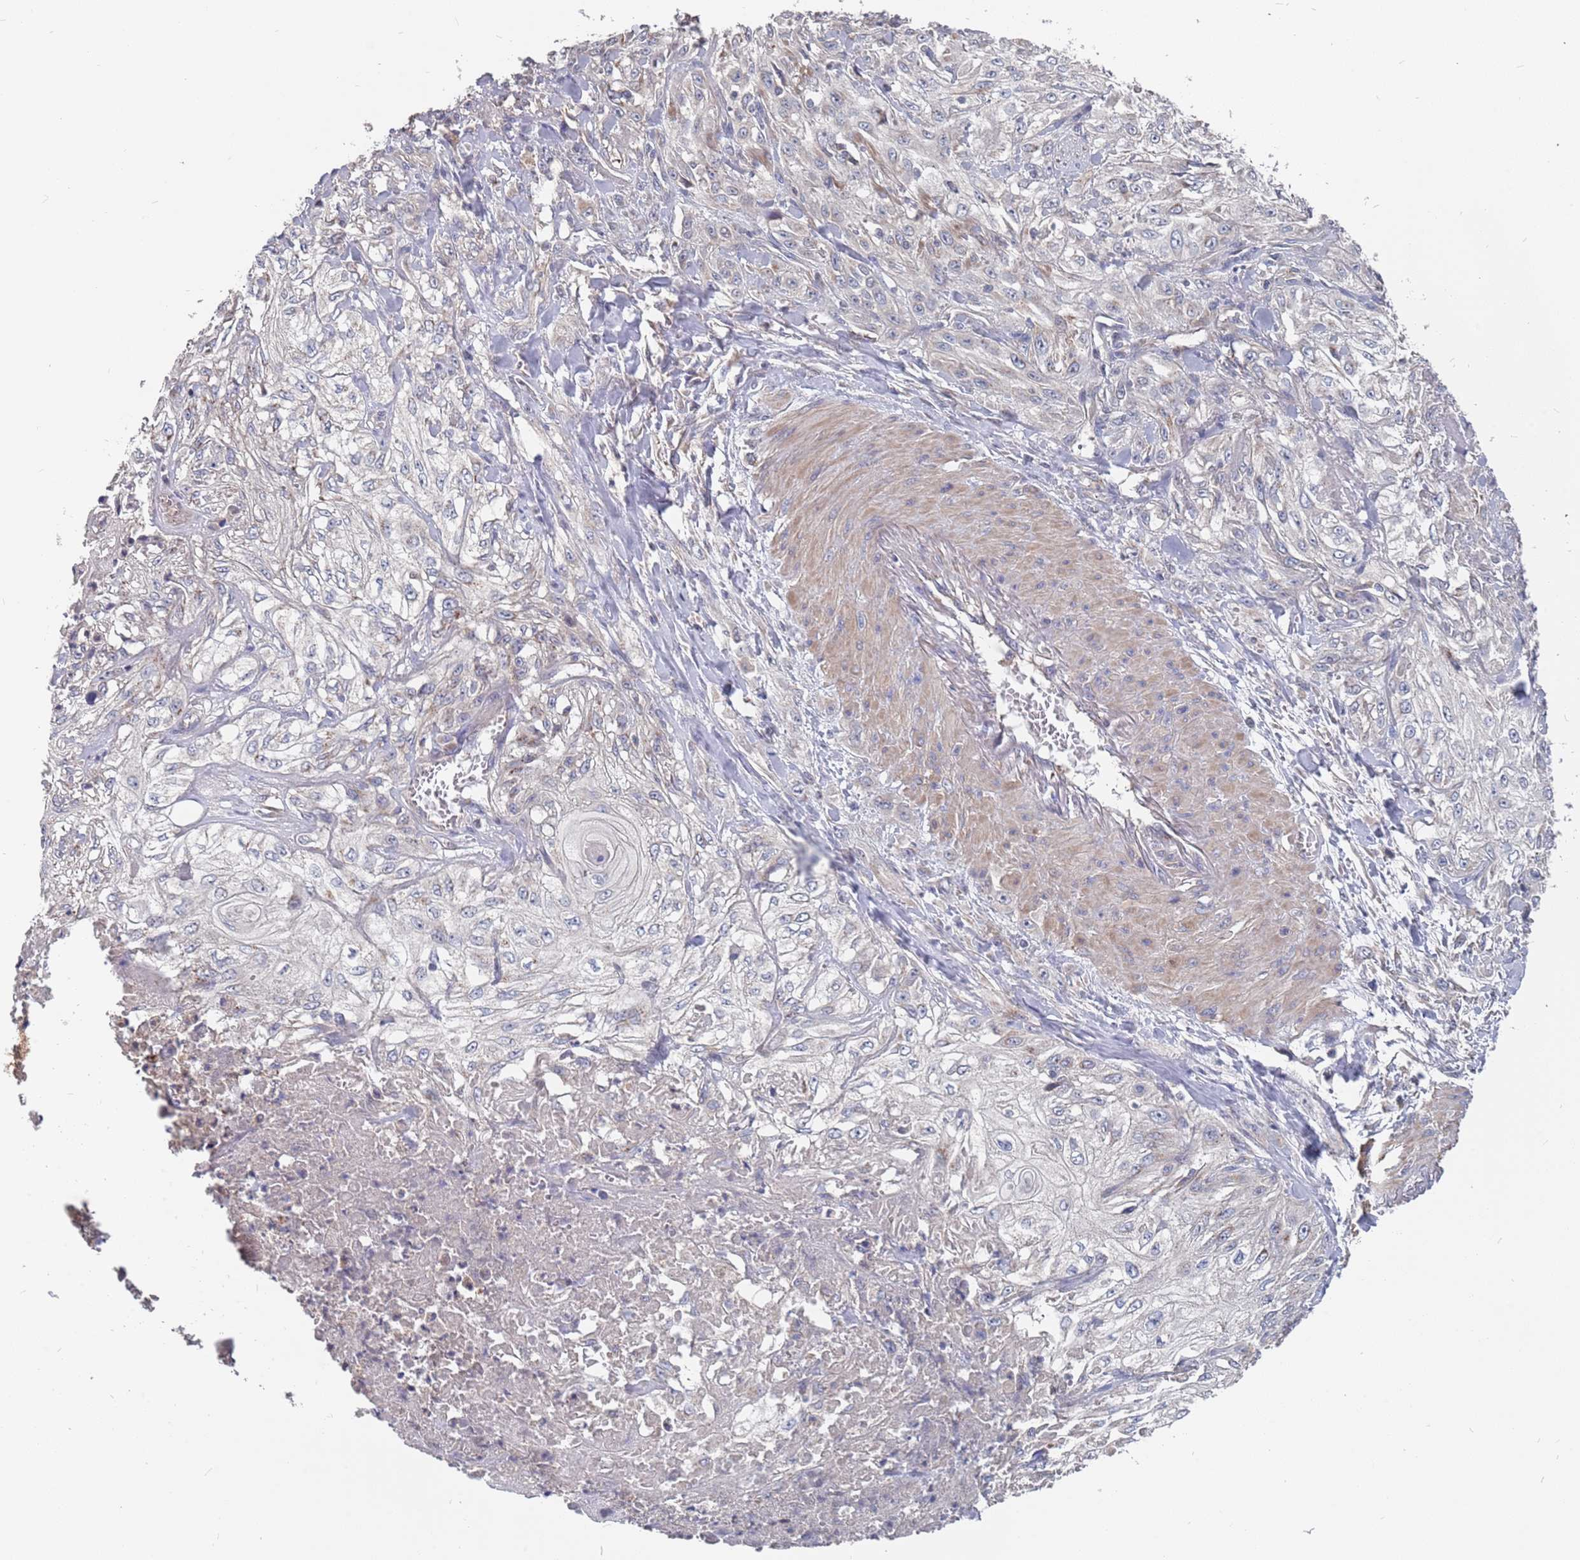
{"staining": {"intensity": "negative", "quantity": "none", "location": "none"}, "tissue": "skin cancer", "cell_type": "Tumor cells", "image_type": "cancer", "snomed": [{"axis": "morphology", "description": "Squamous cell carcinoma, NOS"}, {"axis": "morphology", "description": "Squamous cell carcinoma, metastatic, NOS"}, {"axis": "topography", "description": "Skin"}, {"axis": "topography", "description": "Lymph node"}], "caption": "High power microscopy micrograph of an IHC micrograph of skin cancer (metastatic squamous cell carcinoma), revealing no significant staining in tumor cells.", "gene": "TCEANC2", "patient": {"sex": "male", "age": 75}}